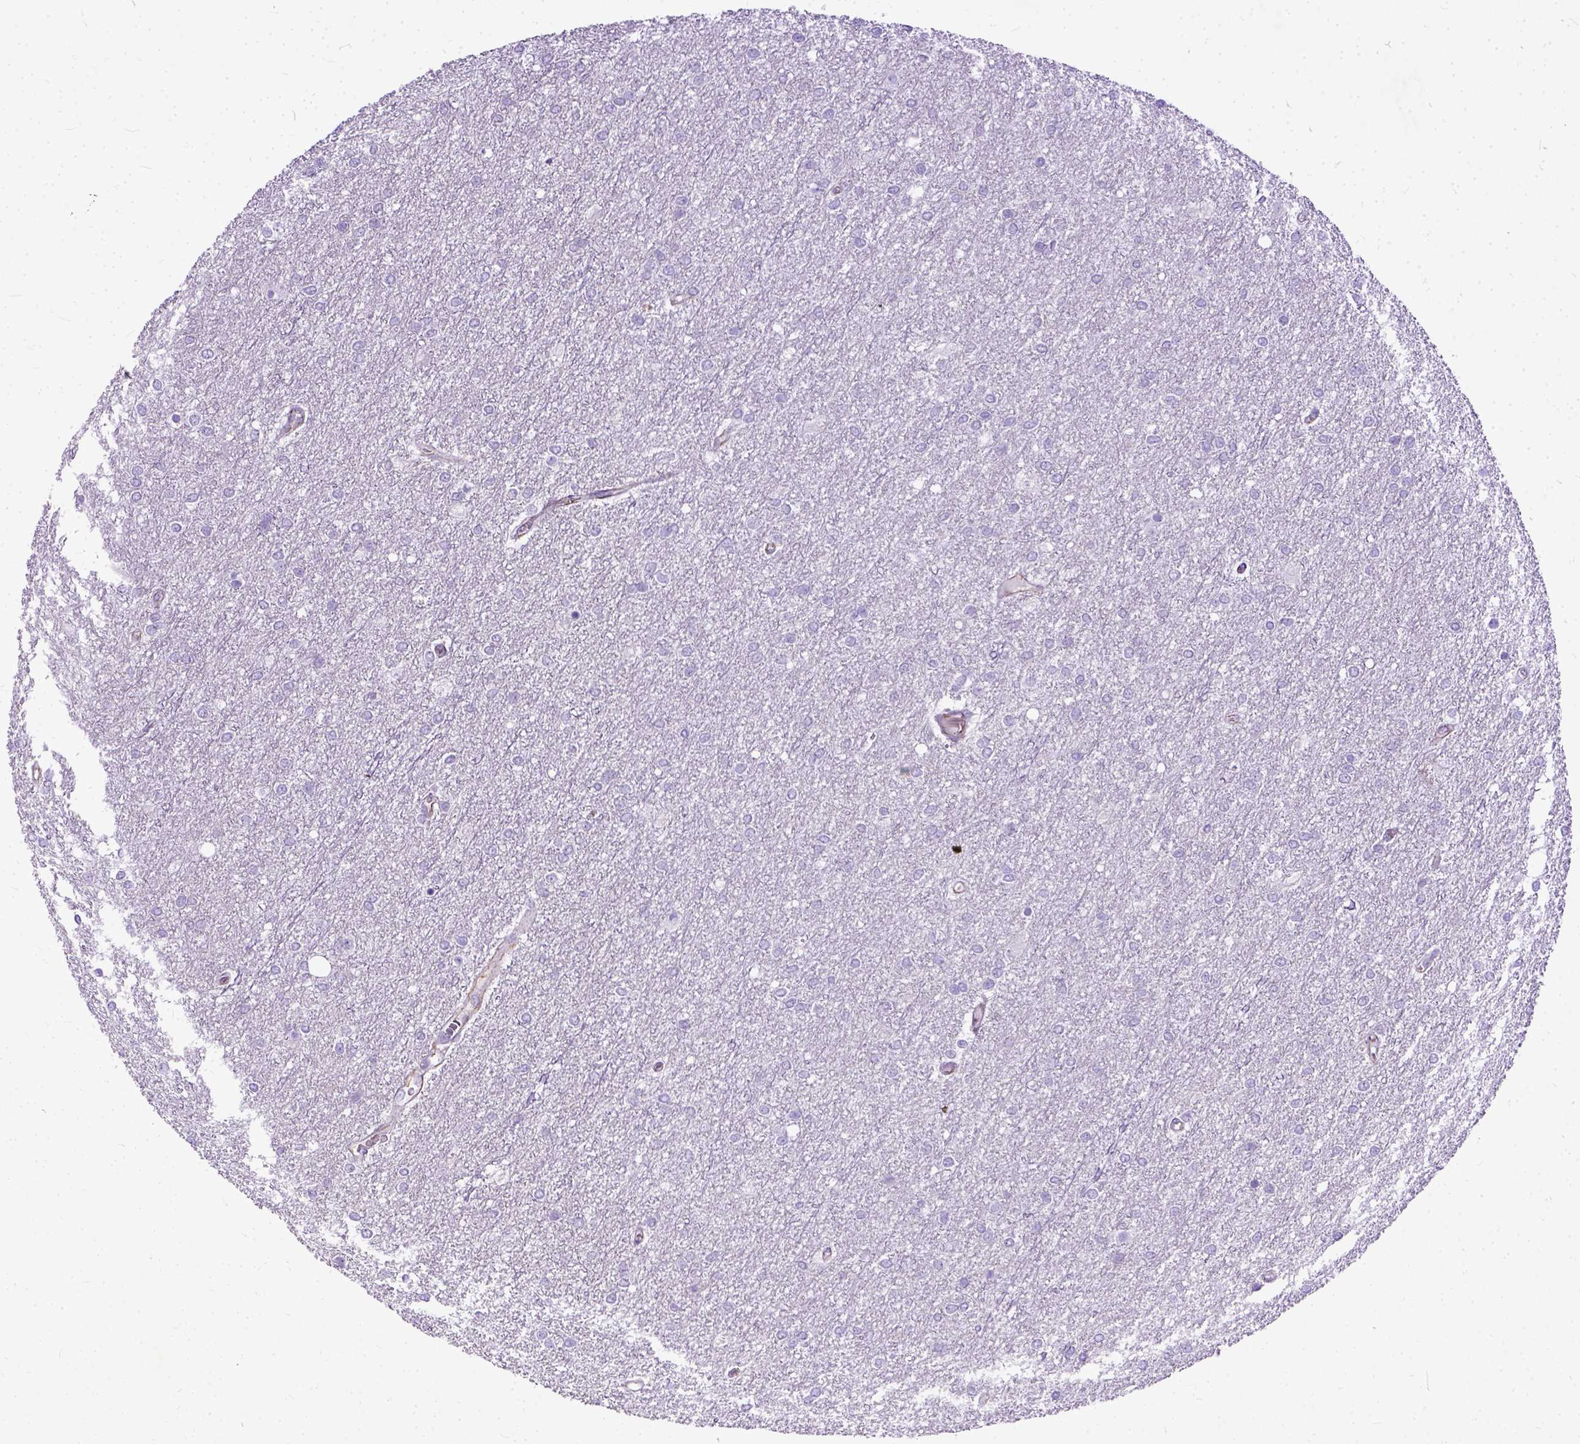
{"staining": {"intensity": "negative", "quantity": "none", "location": "none"}, "tissue": "glioma", "cell_type": "Tumor cells", "image_type": "cancer", "snomed": [{"axis": "morphology", "description": "Glioma, malignant, High grade"}, {"axis": "topography", "description": "Brain"}], "caption": "Glioma was stained to show a protein in brown. There is no significant positivity in tumor cells. Nuclei are stained in blue.", "gene": "ADGRF1", "patient": {"sex": "female", "age": 61}}